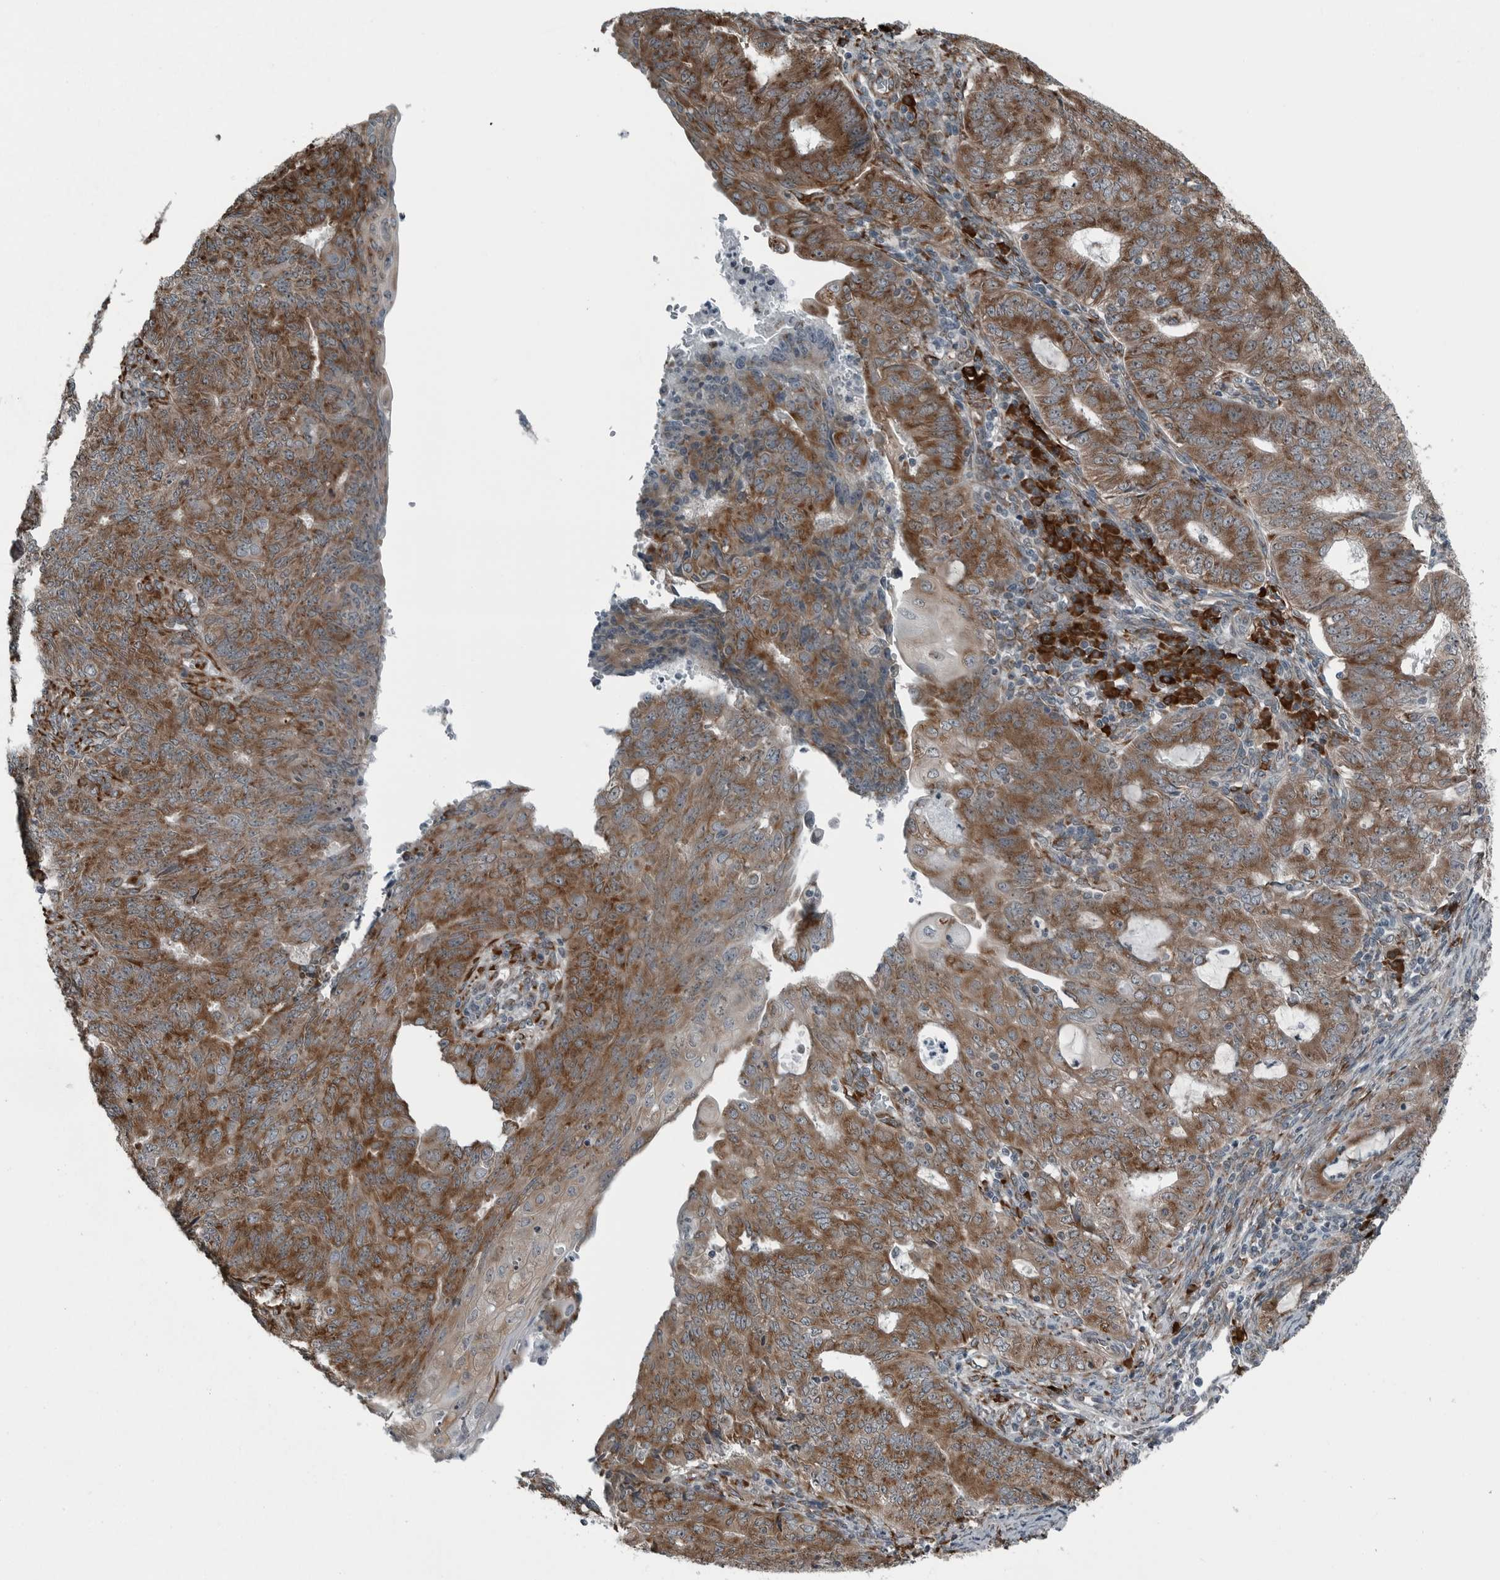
{"staining": {"intensity": "strong", "quantity": ">75%", "location": "cytoplasmic/membranous"}, "tissue": "endometrial cancer", "cell_type": "Tumor cells", "image_type": "cancer", "snomed": [{"axis": "morphology", "description": "Adenocarcinoma, NOS"}, {"axis": "topography", "description": "Endometrium"}], "caption": "The image displays staining of adenocarcinoma (endometrial), revealing strong cytoplasmic/membranous protein expression (brown color) within tumor cells.", "gene": "CEP85", "patient": {"sex": "female", "age": 32}}